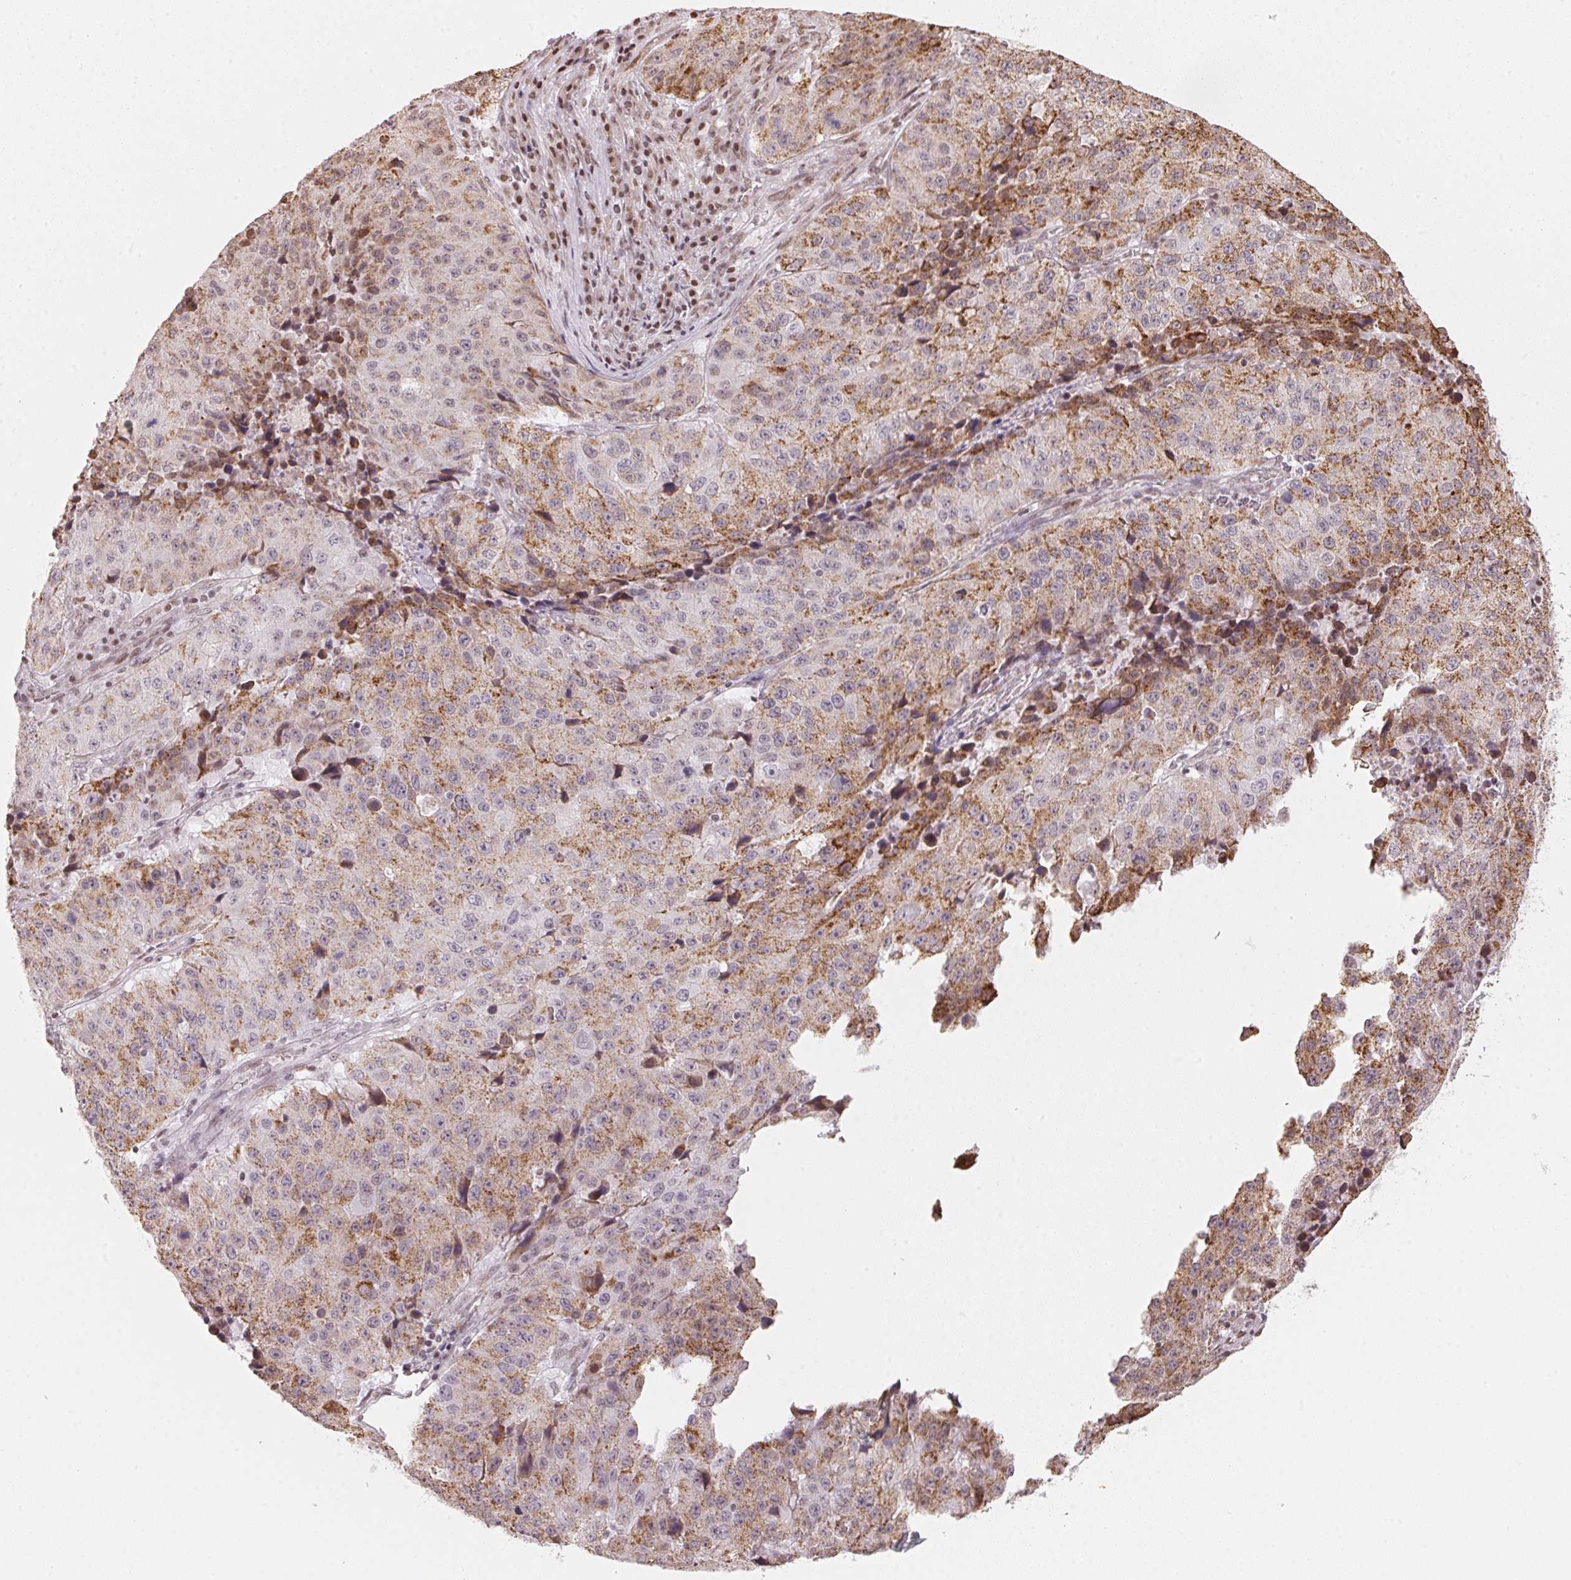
{"staining": {"intensity": "moderate", "quantity": "25%-75%", "location": "cytoplasmic/membranous"}, "tissue": "stomach cancer", "cell_type": "Tumor cells", "image_type": "cancer", "snomed": [{"axis": "morphology", "description": "Adenocarcinoma, NOS"}, {"axis": "topography", "description": "Stomach"}], "caption": "Adenocarcinoma (stomach) stained with a brown dye shows moderate cytoplasmic/membranous positive positivity in approximately 25%-75% of tumor cells.", "gene": "KAT6A", "patient": {"sex": "male", "age": 71}}